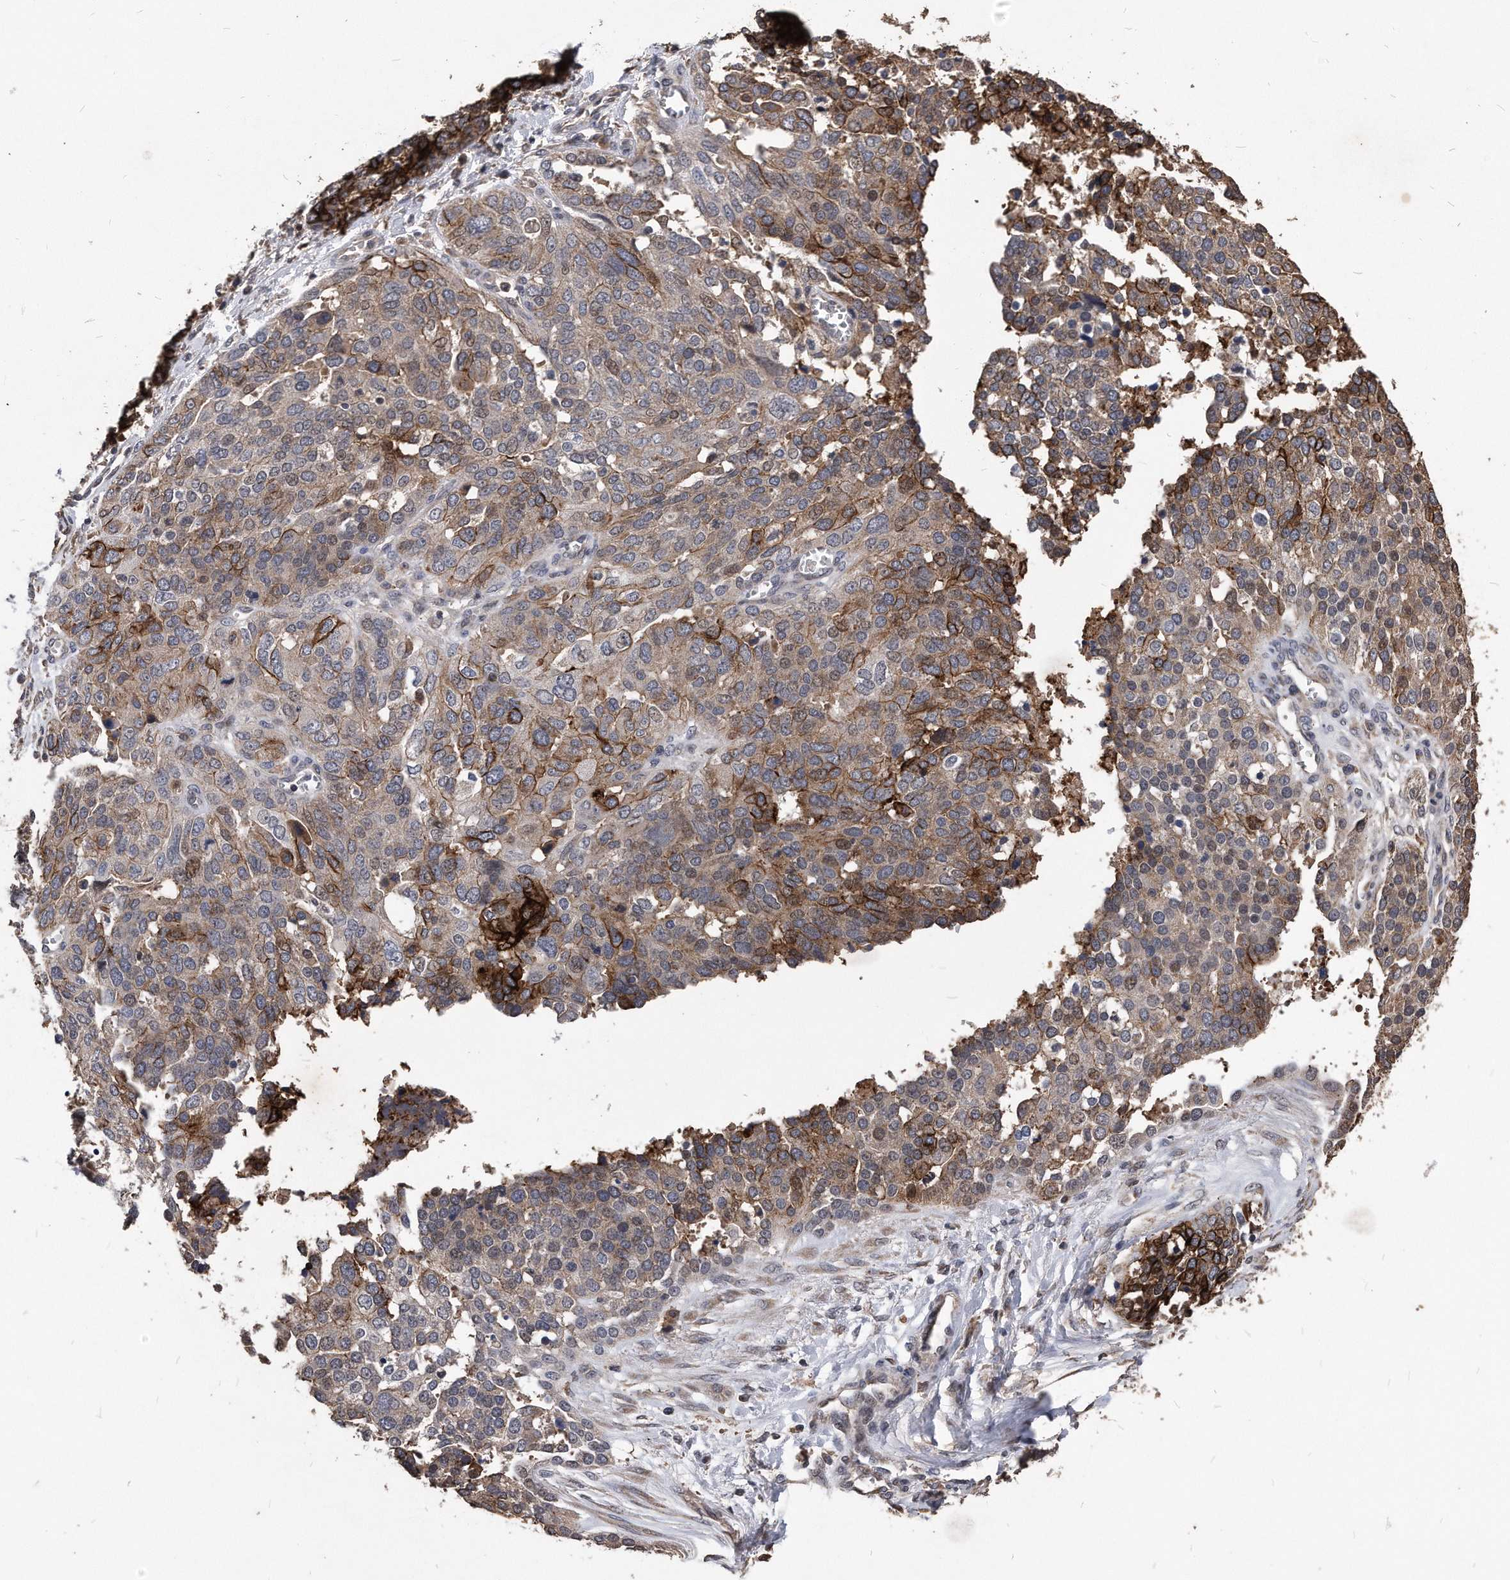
{"staining": {"intensity": "strong", "quantity": "25%-75%", "location": "cytoplasmic/membranous"}, "tissue": "ovarian cancer", "cell_type": "Tumor cells", "image_type": "cancer", "snomed": [{"axis": "morphology", "description": "Cystadenocarcinoma, serous, NOS"}, {"axis": "topography", "description": "Ovary"}], "caption": "Protein expression analysis of ovarian serous cystadenocarcinoma exhibits strong cytoplasmic/membranous expression in about 25%-75% of tumor cells. (DAB (3,3'-diaminobenzidine) IHC with brightfield microscopy, high magnification).", "gene": "IL20RA", "patient": {"sex": "female", "age": 44}}